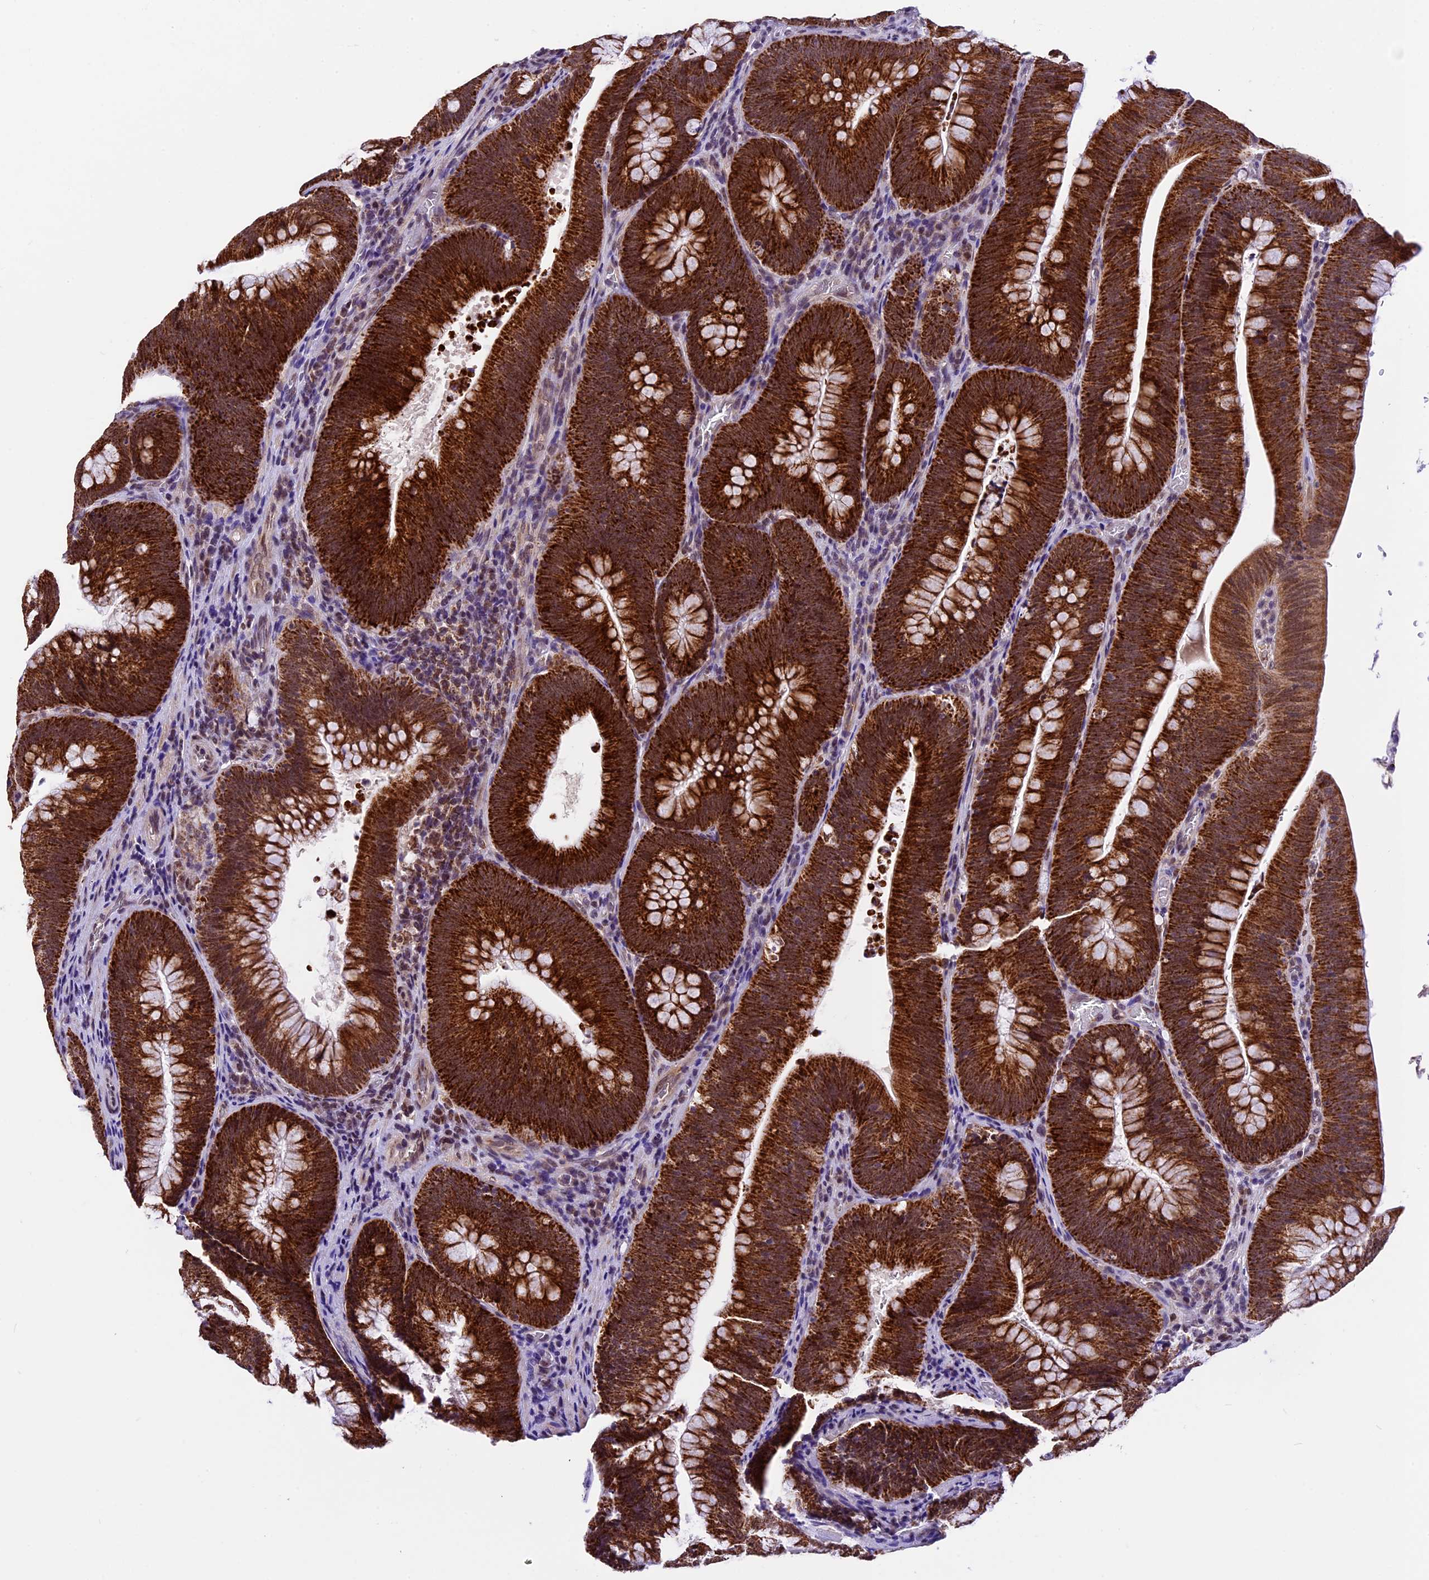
{"staining": {"intensity": "strong", "quantity": ">75%", "location": "cytoplasmic/membranous"}, "tissue": "colorectal cancer", "cell_type": "Tumor cells", "image_type": "cancer", "snomed": [{"axis": "morphology", "description": "Normal tissue, NOS"}, {"axis": "topography", "description": "Colon"}], "caption": "Colorectal cancer was stained to show a protein in brown. There is high levels of strong cytoplasmic/membranous positivity in about >75% of tumor cells.", "gene": "CARS2", "patient": {"sex": "female", "age": 82}}